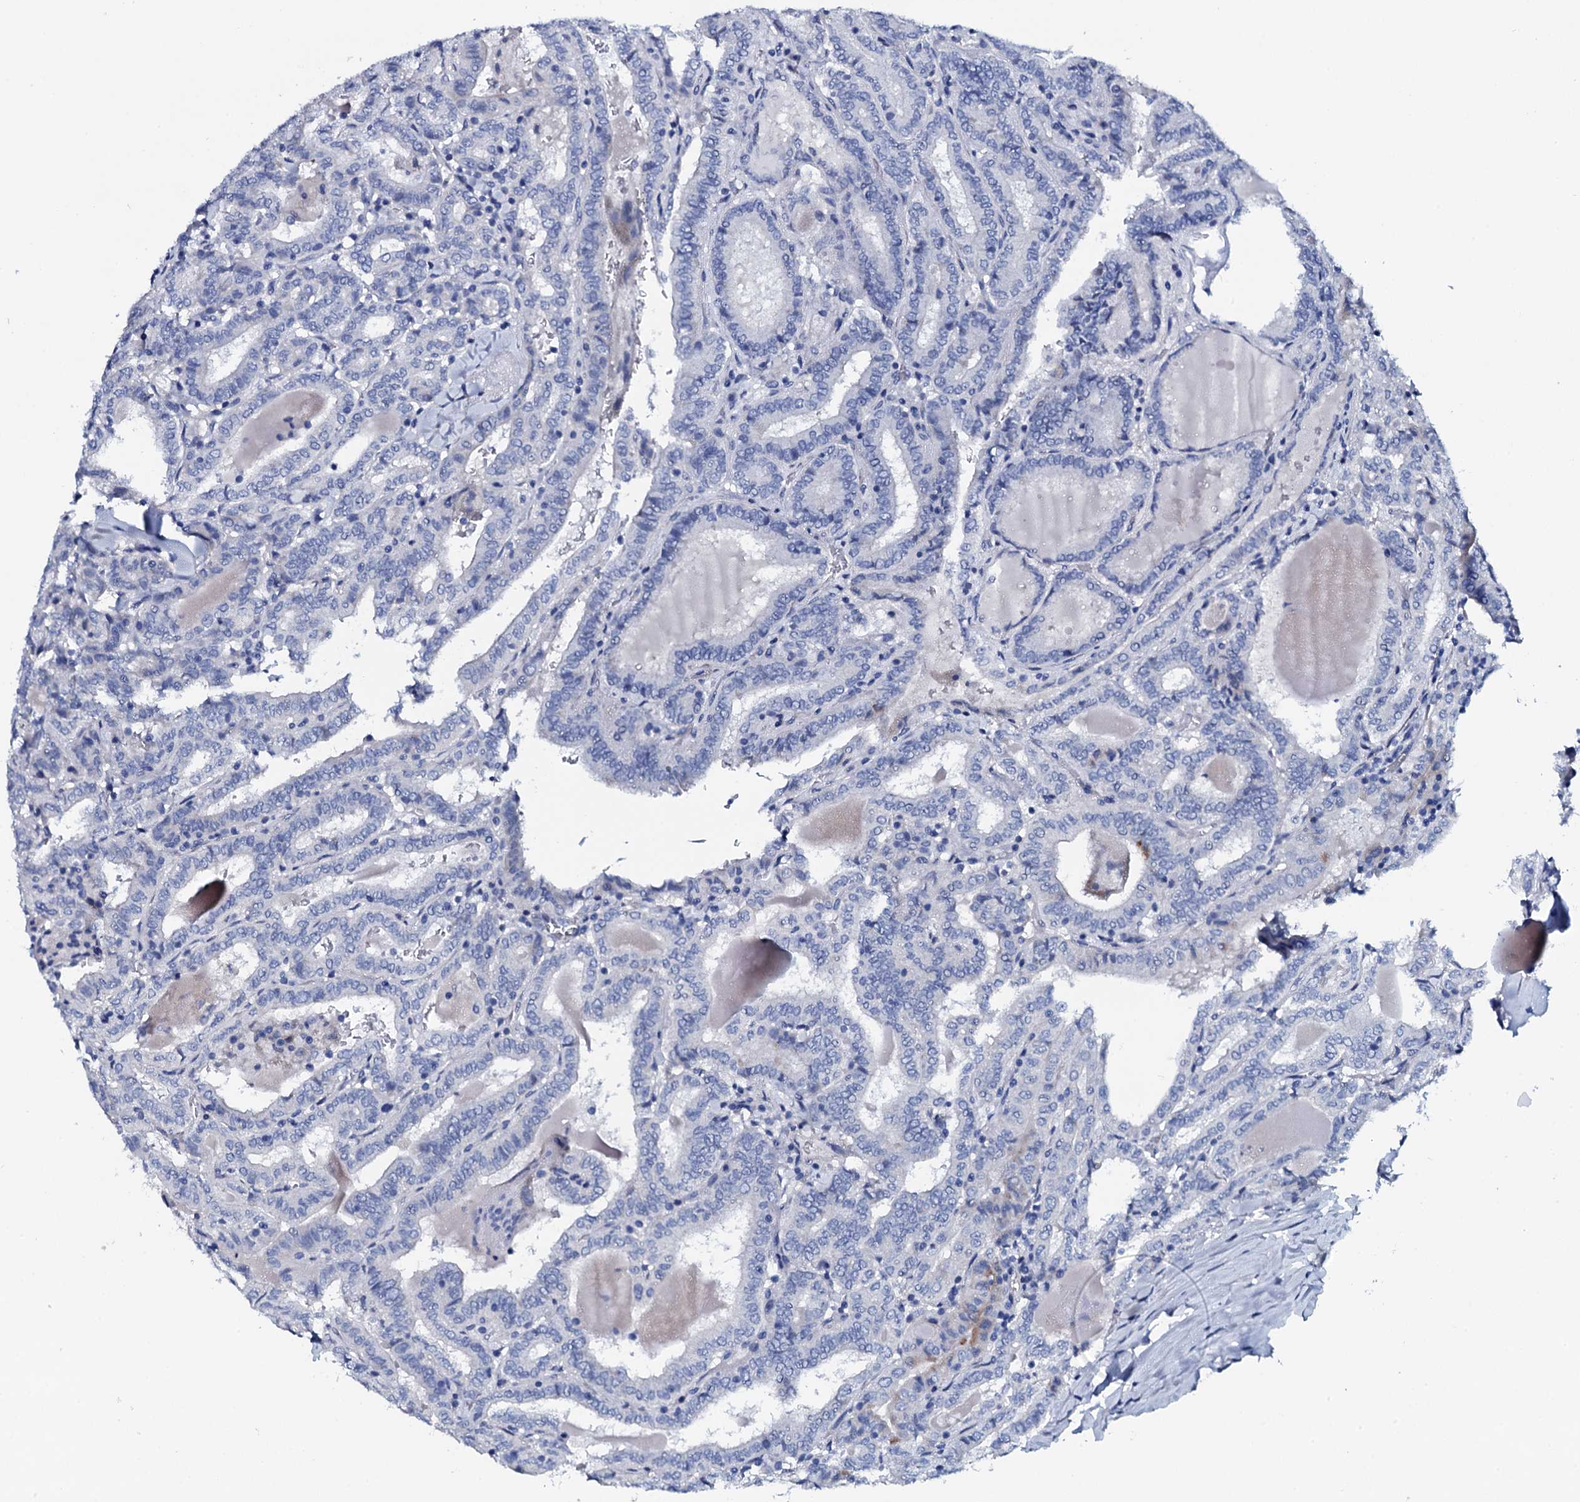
{"staining": {"intensity": "negative", "quantity": "none", "location": "none"}, "tissue": "thyroid cancer", "cell_type": "Tumor cells", "image_type": "cancer", "snomed": [{"axis": "morphology", "description": "Papillary adenocarcinoma, NOS"}, {"axis": "topography", "description": "Thyroid gland"}], "caption": "Thyroid papillary adenocarcinoma was stained to show a protein in brown. There is no significant expression in tumor cells.", "gene": "GYS2", "patient": {"sex": "female", "age": 72}}